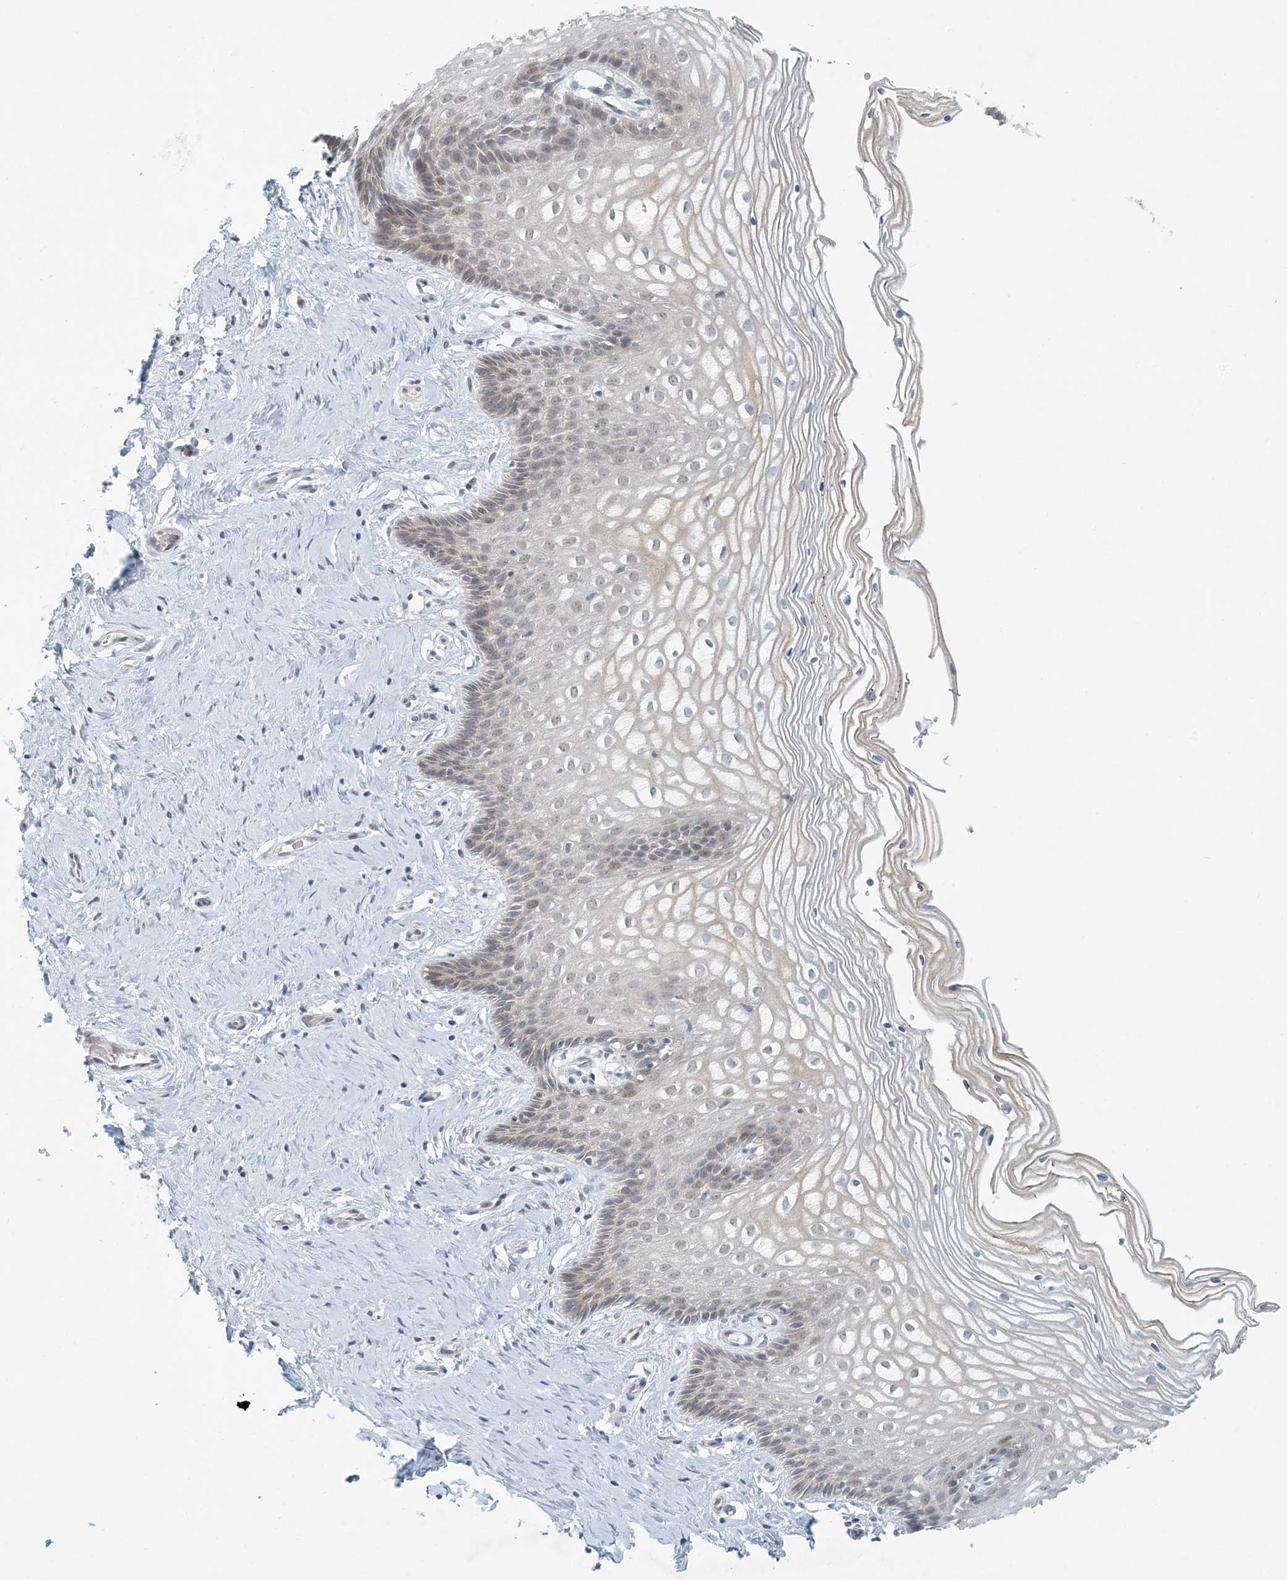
{"staining": {"intensity": "weak", "quantity": "25%-75%", "location": "cytoplasmic/membranous"}, "tissue": "cervix", "cell_type": "Glandular cells", "image_type": "normal", "snomed": [{"axis": "morphology", "description": "Normal tissue, NOS"}, {"axis": "topography", "description": "Cervix"}], "caption": "DAB (3,3'-diaminobenzidine) immunohistochemical staining of unremarkable cervix shows weak cytoplasmic/membranous protein positivity in about 25%-75% of glandular cells.", "gene": "OBI1", "patient": {"sex": "female", "age": 33}}